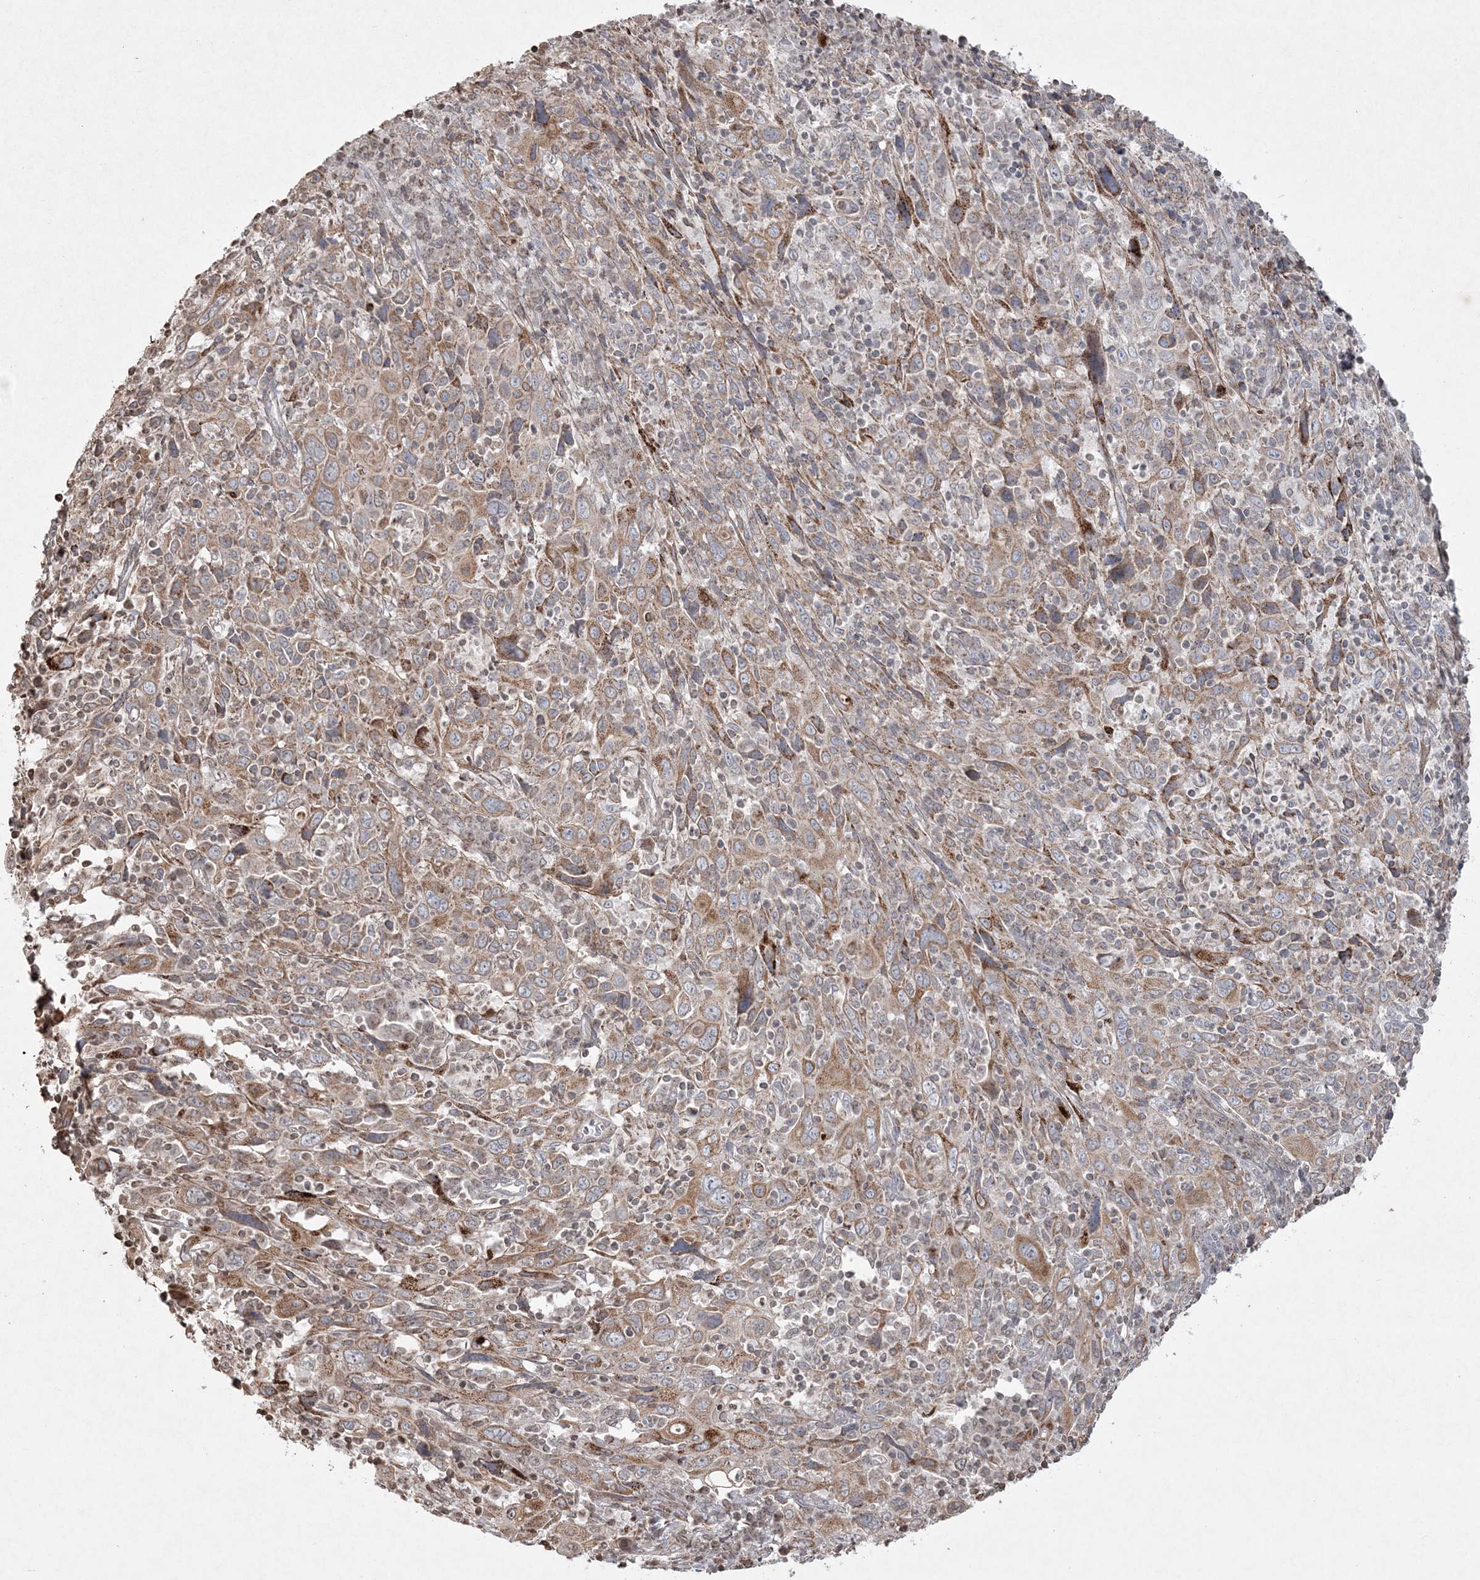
{"staining": {"intensity": "moderate", "quantity": "25%-75%", "location": "cytoplasmic/membranous"}, "tissue": "cervical cancer", "cell_type": "Tumor cells", "image_type": "cancer", "snomed": [{"axis": "morphology", "description": "Squamous cell carcinoma, NOS"}, {"axis": "topography", "description": "Cervix"}], "caption": "Protein staining of squamous cell carcinoma (cervical) tissue demonstrates moderate cytoplasmic/membranous positivity in about 25%-75% of tumor cells.", "gene": "TTC7A", "patient": {"sex": "female", "age": 46}}